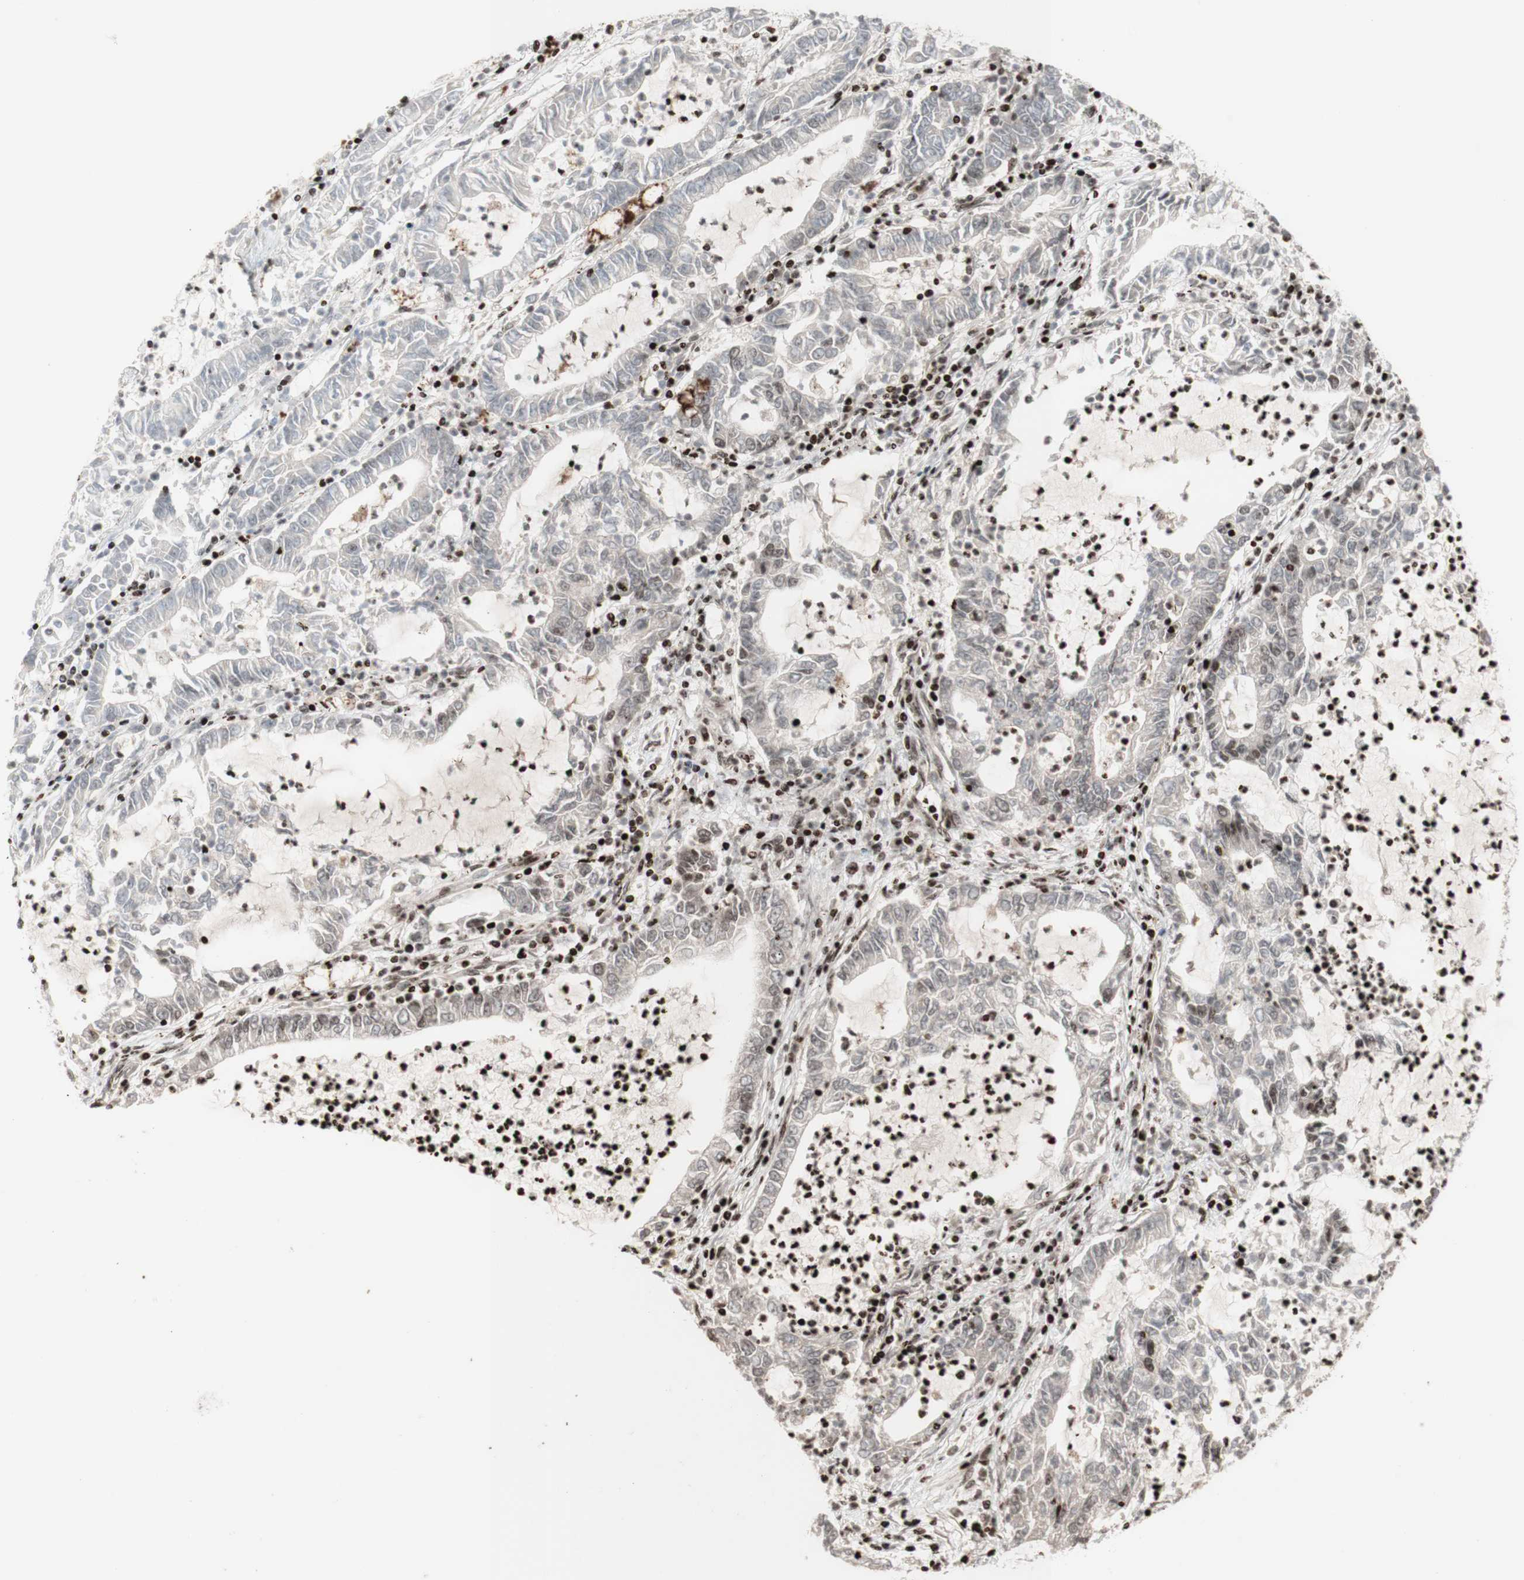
{"staining": {"intensity": "negative", "quantity": "none", "location": "none"}, "tissue": "lung cancer", "cell_type": "Tumor cells", "image_type": "cancer", "snomed": [{"axis": "morphology", "description": "Adenocarcinoma, NOS"}, {"axis": "topography", "description": "Lung"}], "caption": "Immunohistochemical staining of lung adenocarcinoma exhibits no significant expression in tumor cells.", "gene": "POLA1", "patient": {"sex": "female", "age": 51}}